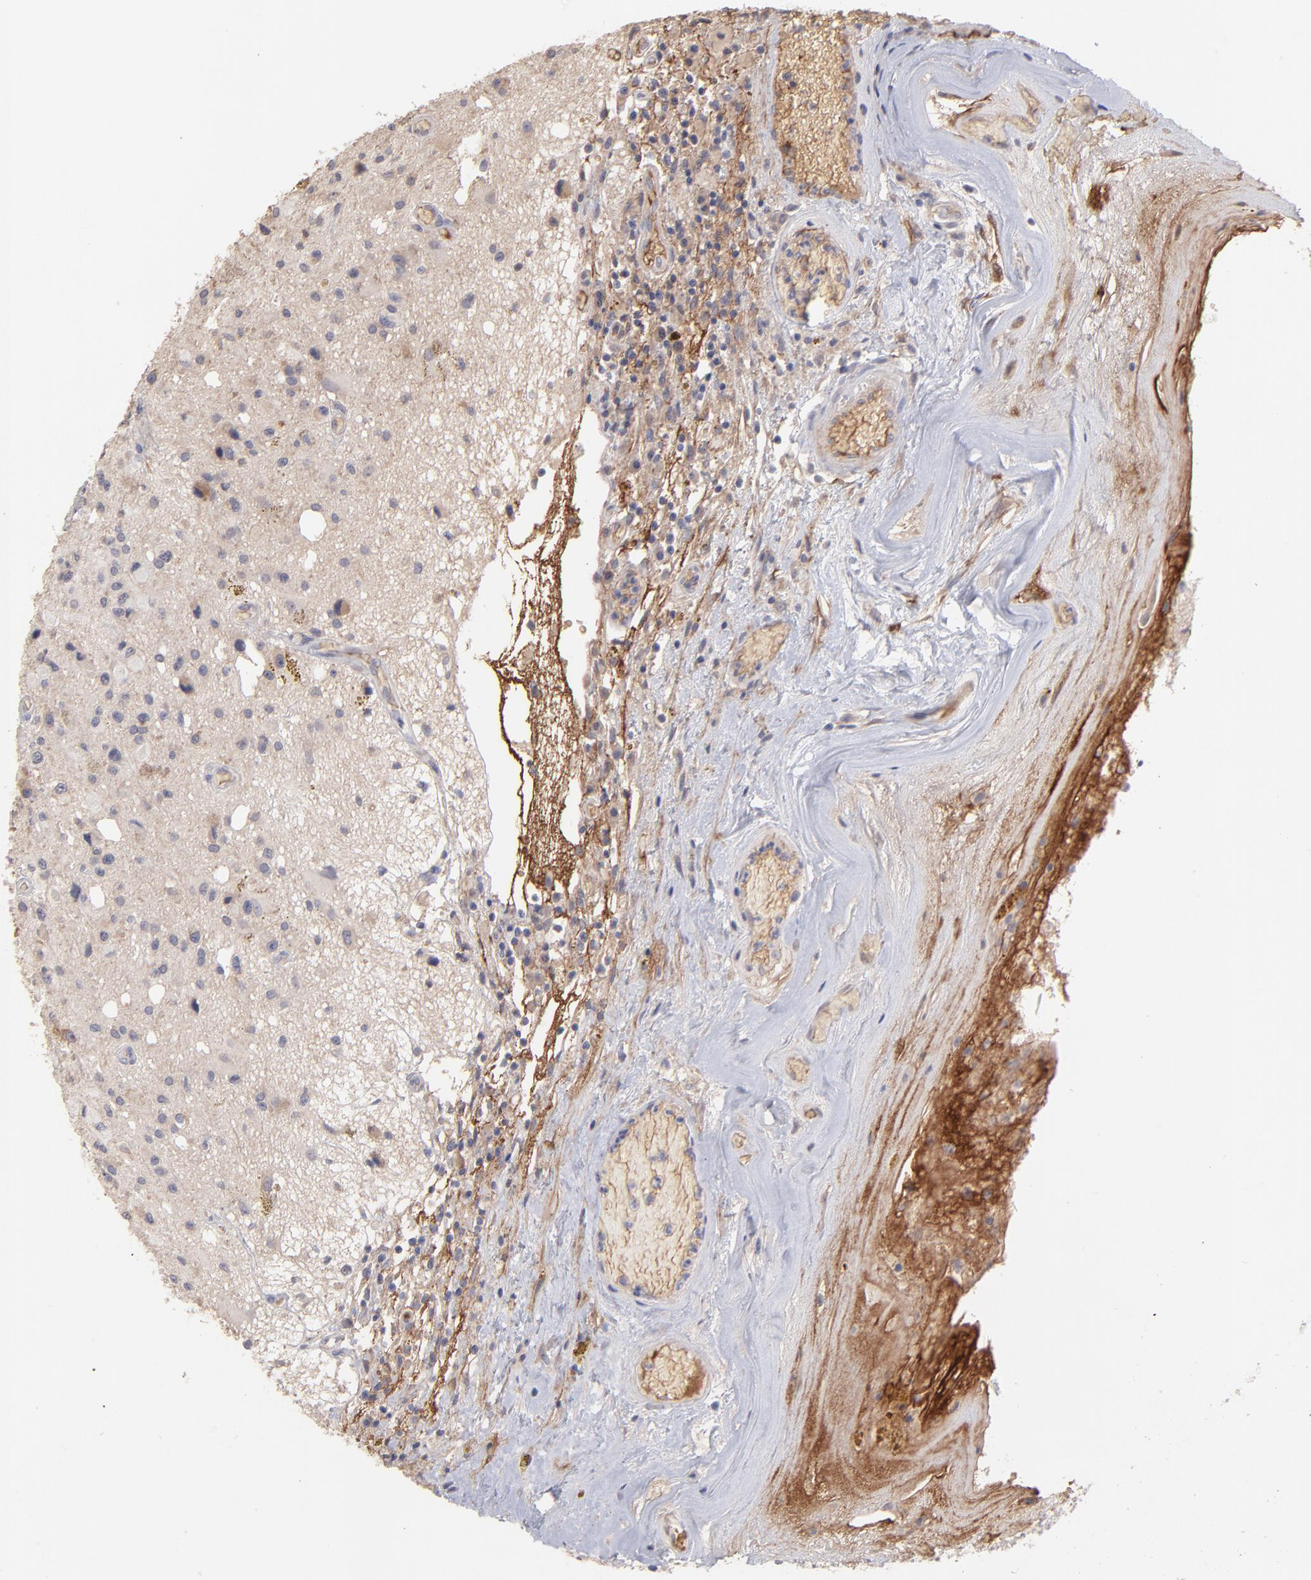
{"staining": {"intensity": "negative", "quantity": "none", "location": "none"}, "tissue": "glioma", "cell_type": "Tumor cells", "image_type": "cancer", "snomed": [{"axis": "morphology", "description": "Glioma, malignant, Low grade"}, {"axis": "topography", "description": "Brain"}], "caption": "This is a histopathology image of immunohistochemistry staining of malignant glioma (low-grade), which shows no staining in tumor cells. (DAB (3,3'-diaminobenzidine) immunohistochemistry with hematoxylin counter stain).", "gene": "F13B", "patient": {"sex": "male", "age": 58}}